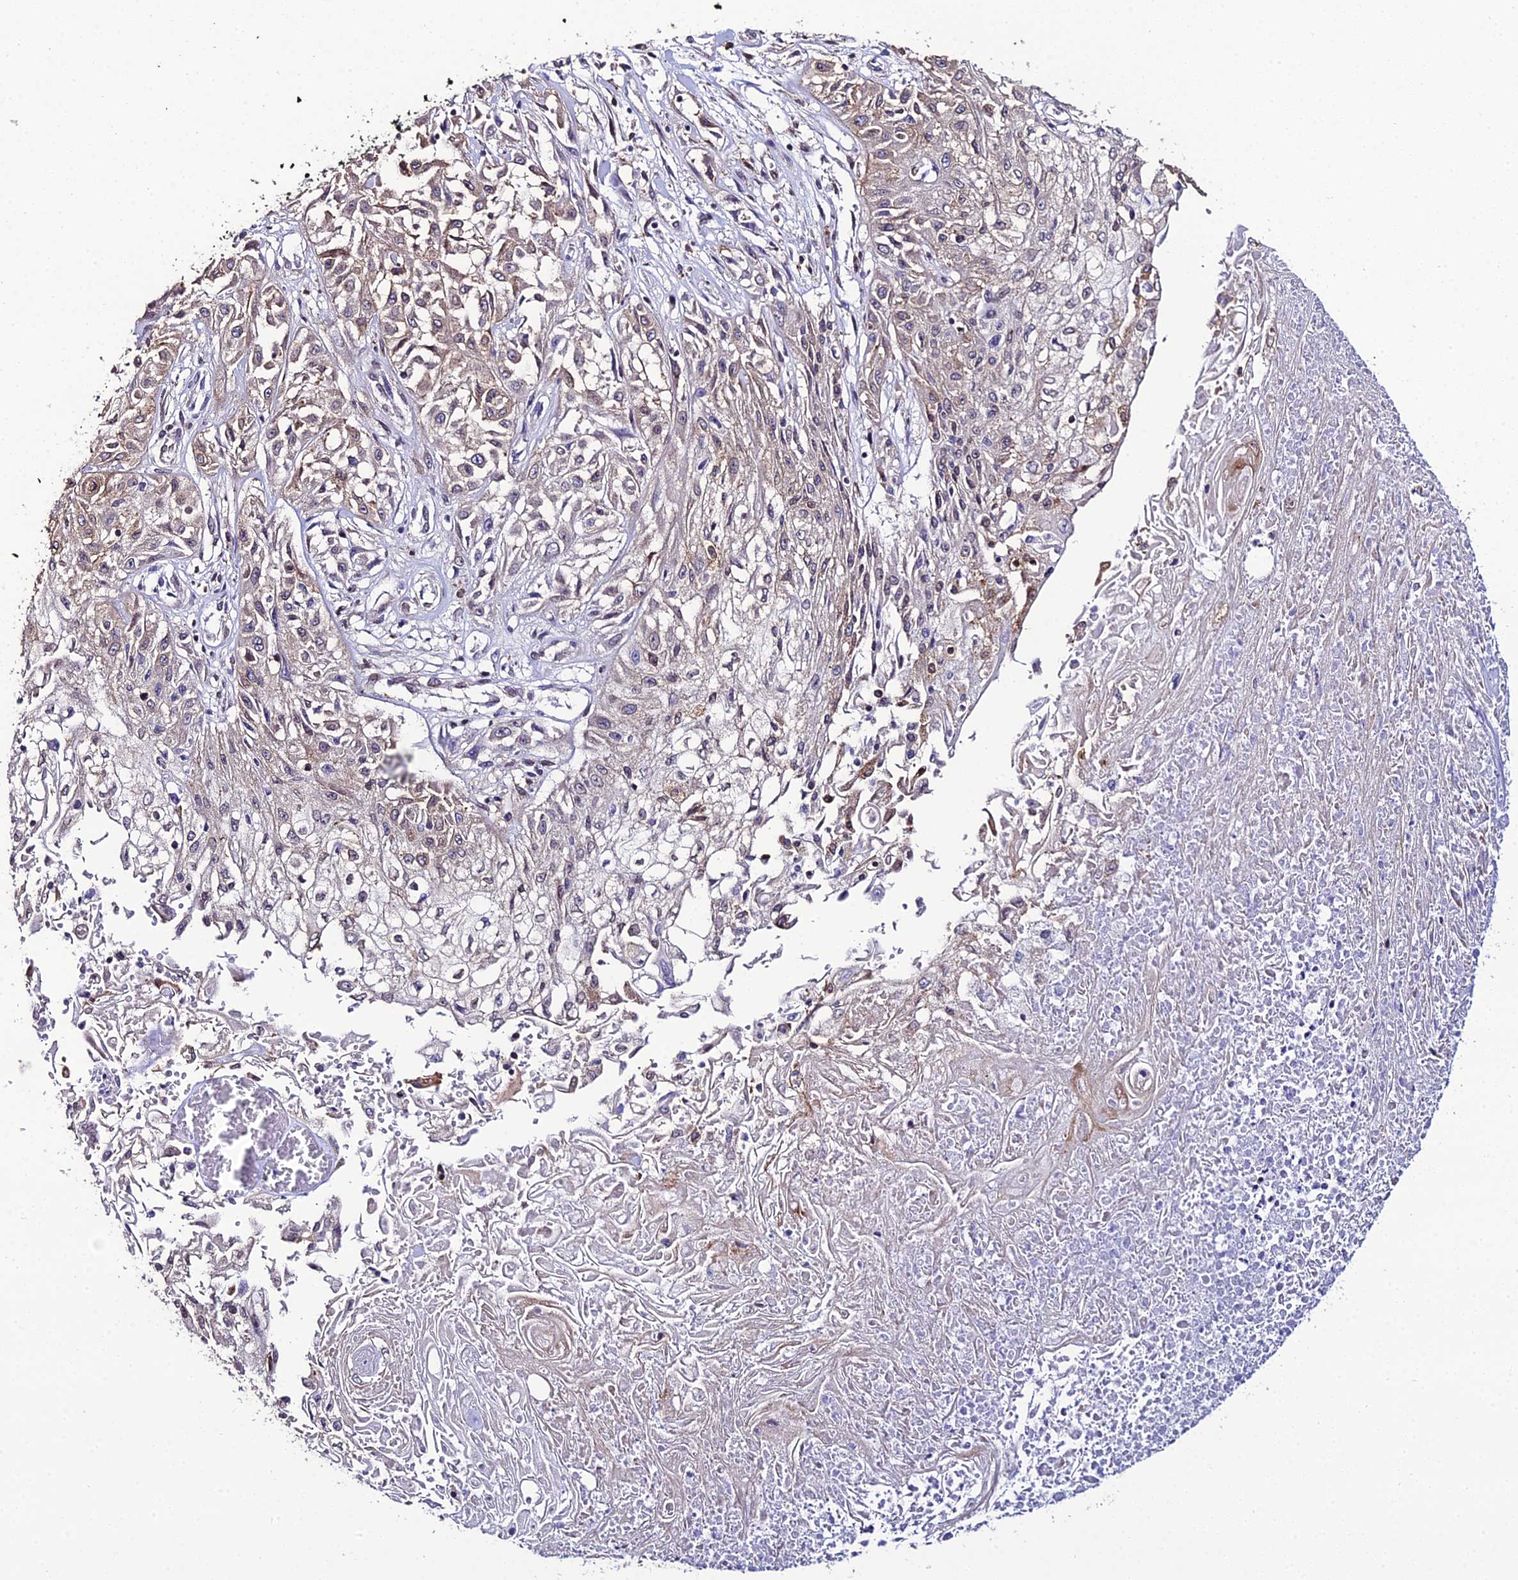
{"staining": {"intensity": "weak", "quantity": "<25%", "location": "cytoplasmic/membranous"}, "tissue": "skin cancer", "cell_type": "Tumor cells", "image_type": "cancer", "snomed": [{"axis": "morphology", "description": "Squamous cell carcinoma, NOS"}, {"axis": "morphology", "description": "Squamous cell carcinoma, metastatic, NOS"}, {"axis": "topography", "description": "Skin"}, {"axis": "topography", "description": "Lymph node"}], "caption": "A histopathology image of skin cancer (squamous cell carcinoma) stained for a protein reveals no brown staining in tumor cells.", "gene": "DDX19A", "patient": {"sex": "male", "age": 75}}